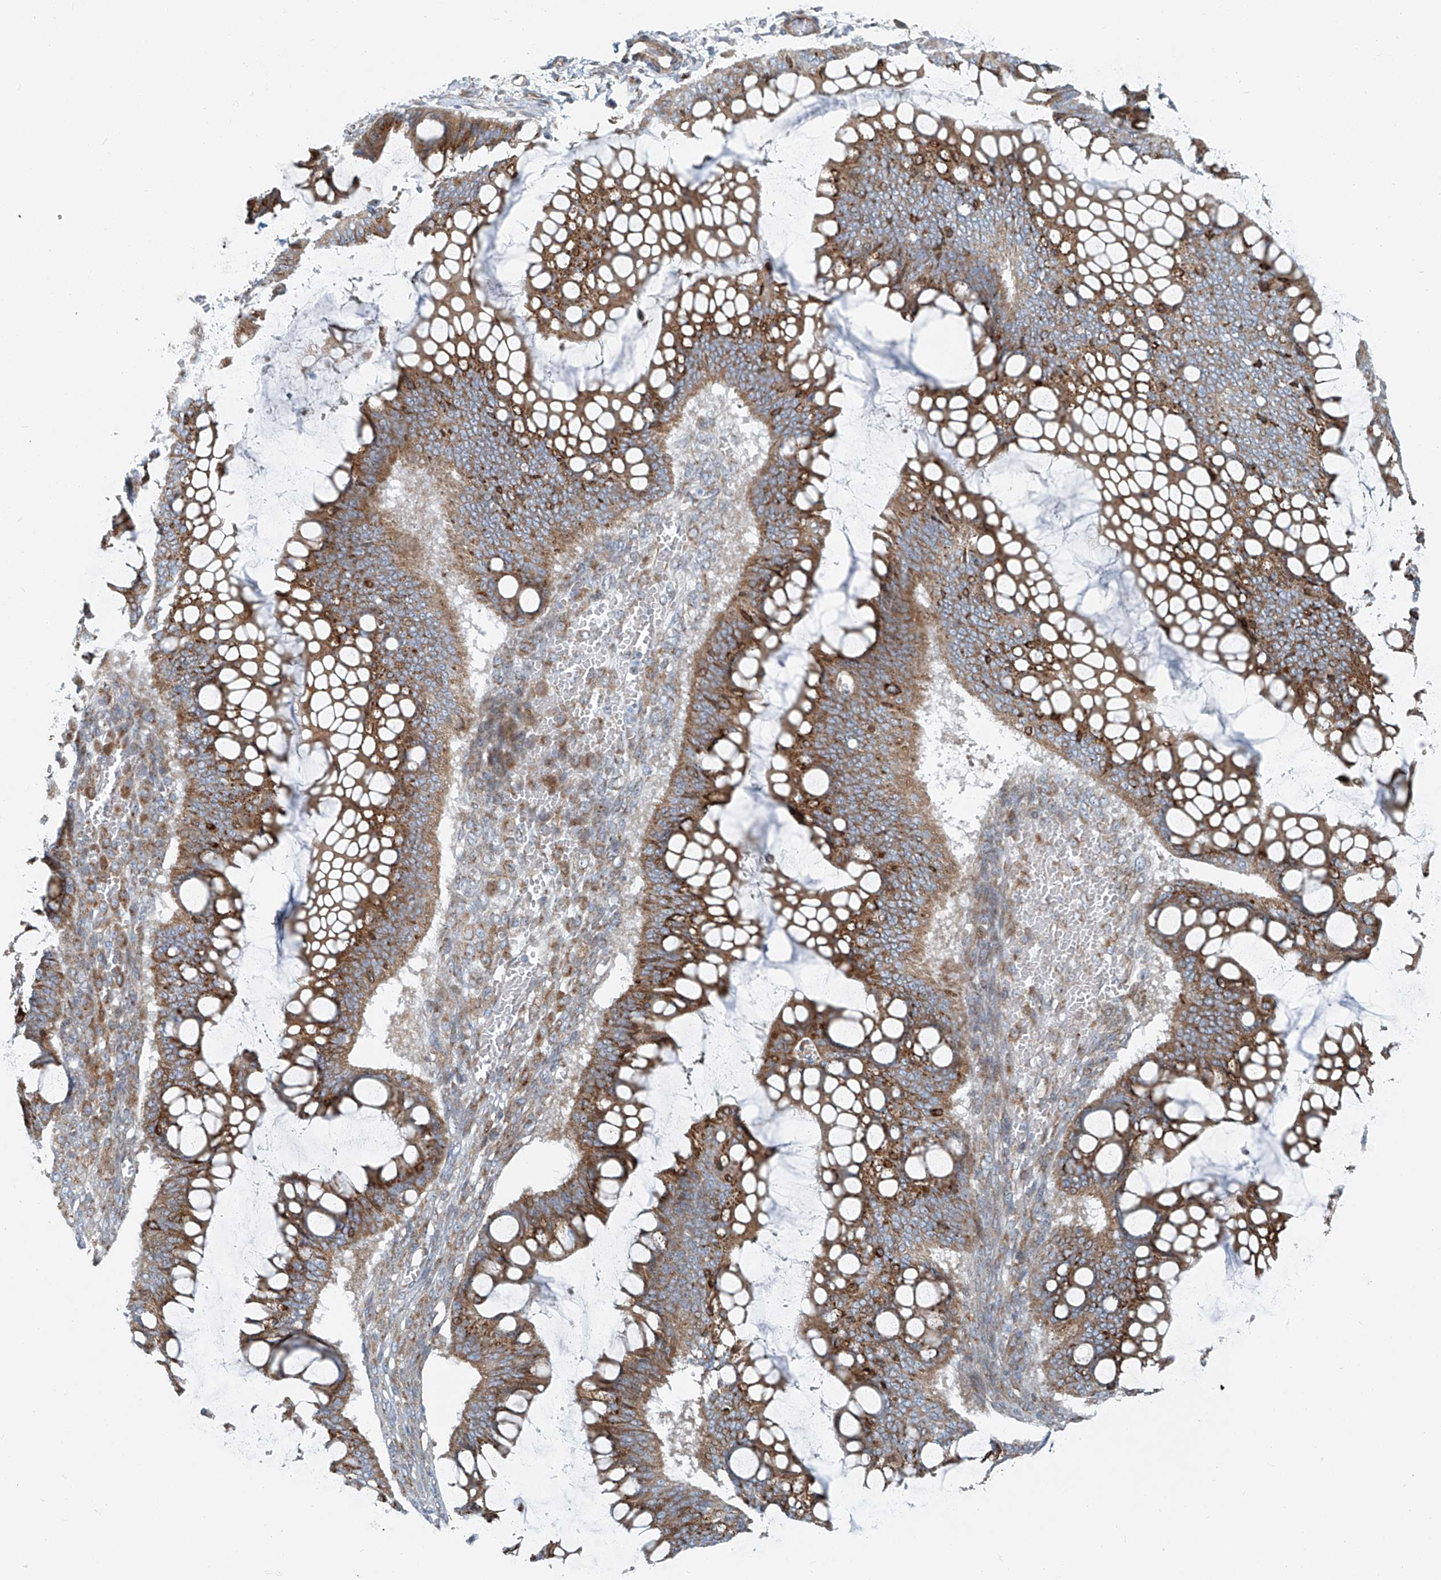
{"staining": {"intensity": "moderate", "quantity": ">75%", "location": "cytoplasmic/membranous"}, "tissue": "ovarian cancer", "cell_type": "Tumor cells", "image_type": "cancer", "snomed": [{"axis": "morphology", "description": "Cystadenocarcinoma, mucinous, NOS"}, {"axis": "topography", "description": "Ovary"}], "caption": "Immunohistochemistry (IHC) photomicrograph of neoplastic tissue: human ovarian cancer stained using immunohistochemistry shows medium levels of moderate protein expression localized specifically in the cytoplasmic/membranous of tumor cells, appearing as a cytoplasmic/membranous brown color.", "gene": "HIC2", "patient": {"sex": "female", "age": 73}}